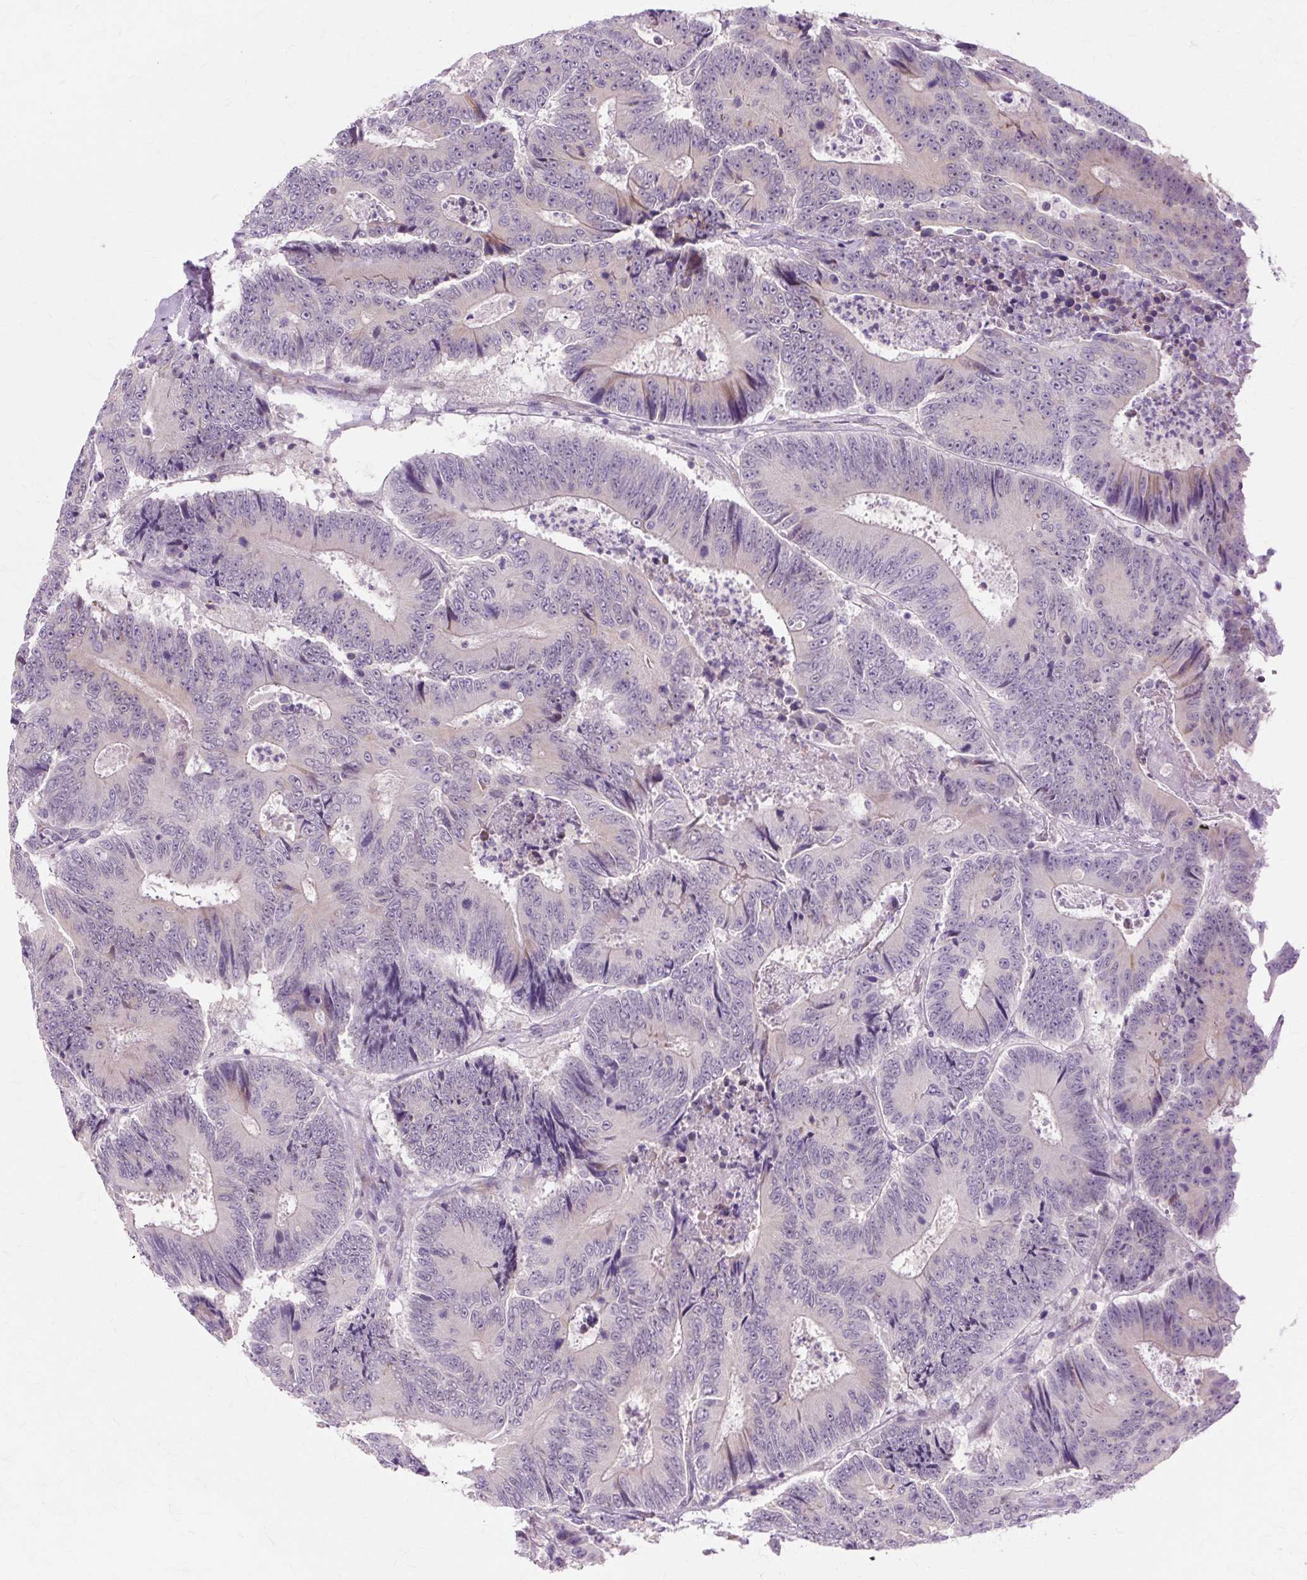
{"staining": {"intensity": "negative", "quantity": "none", "location": "none"}, "tissue": "colorectal cancer", "cell_type": "Tumor cells", "image_type": "cancer", "snomed": [{"axis": "morphology", "description": "Adenocarcinoma, NOS"}, {"axis": "topography", "description": "Colon"}], "caption": "The histopathology image reveals no staining of tumor cells in colorectal adenocarcinoma.", "gene": "ZNF35", "patient": {"sex": "male", "age": 83}}